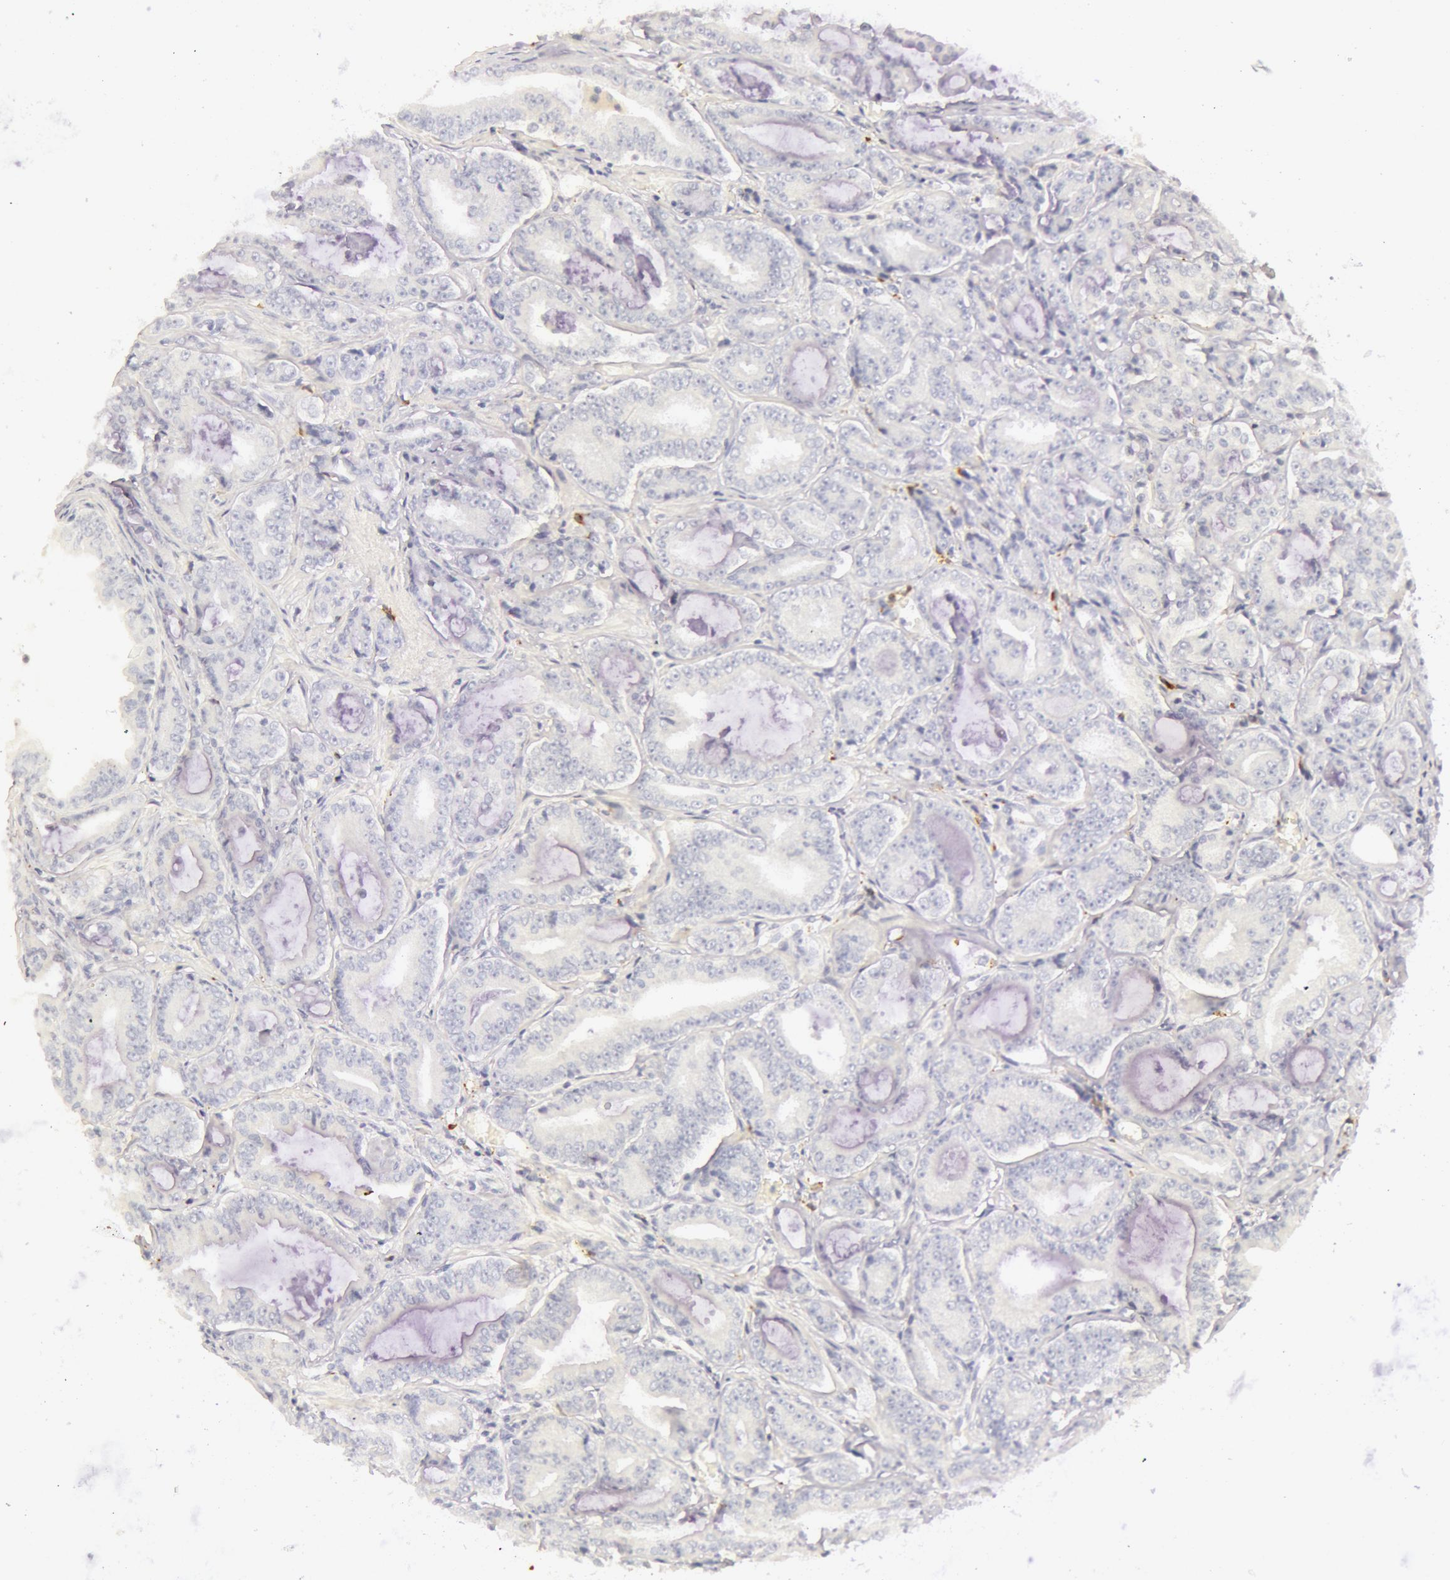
{"staining": {"intensity": "negative", "quantity": "none", "location": "none"}, "tissue": "prostate cancer", "cell_type": "Tumor cells", "image_type": "cancer", "snomed": [{"axis": "morphology", "description": "Adenocarcinoma, Low grade"}, {"axis": "topography", "description": "Prostate"}], "caption": "Prostate cancer (adenocarcinoma (low-grade)) was stained to show a protein in brown. There is no significant positivity in tumor cells.", "gene": "C4BPA", "patient": {"sex": "male", "age": 65}}